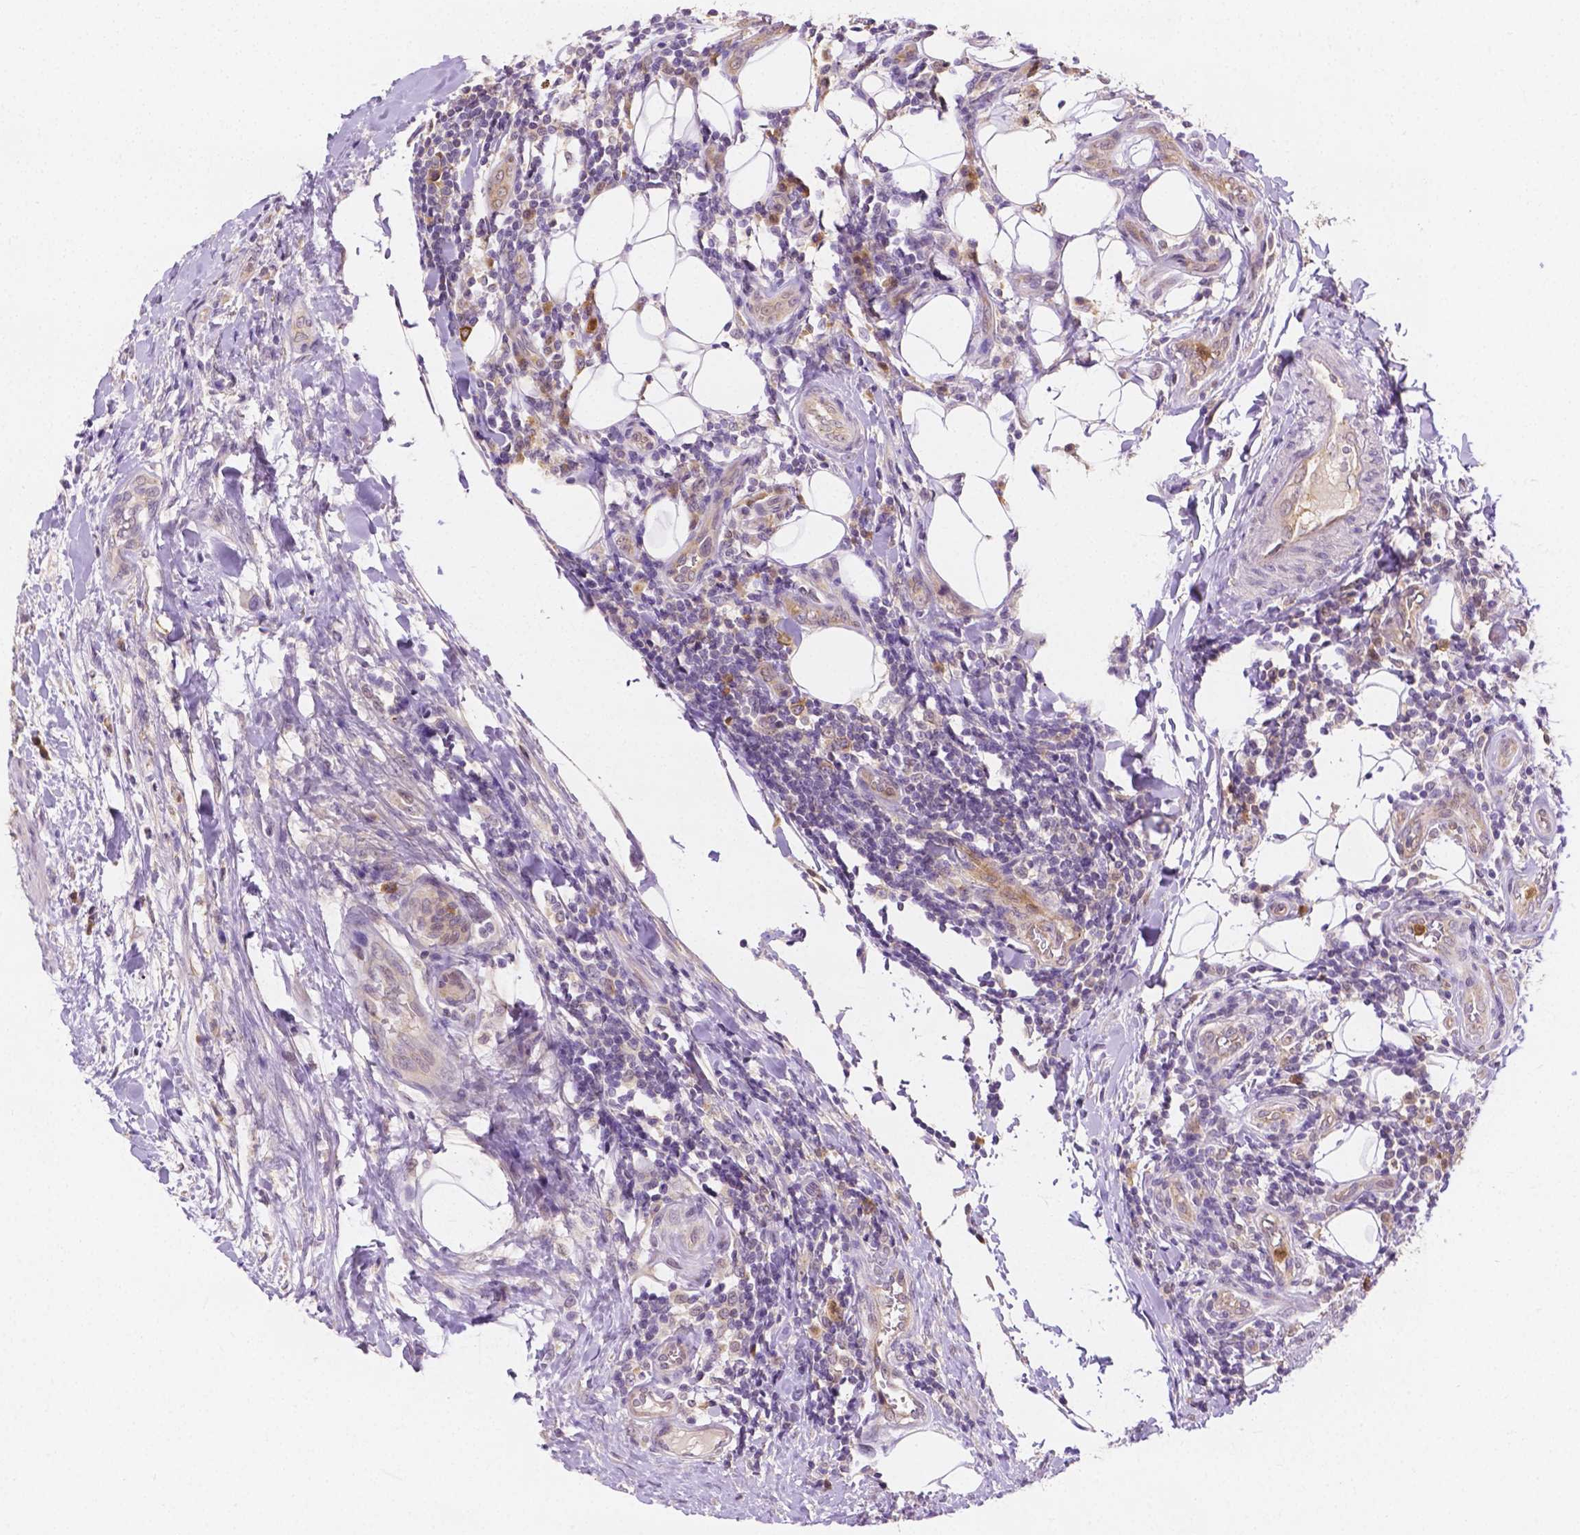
{"staining": {"intensity": "weak", "quantity": ">75%", "location": "cytoplasmic/membranous"}, "tissue": "testis cancer", "cell_type": "Tumor cells", "image_type": "cancer", "snomed": [{"axis": "morphology", "description": "Carcinoma, Embryonal, NOS"}, {"axis": "topography", "description": "Testis"}], "caption": "Testis cancer (embryonal carcinoma) stained for a protein shows weak cytoplasmic/membranous positivity in tumor cells.", "gene": "ZNRD2", "patient": {"sex": "male", "age": 24}}